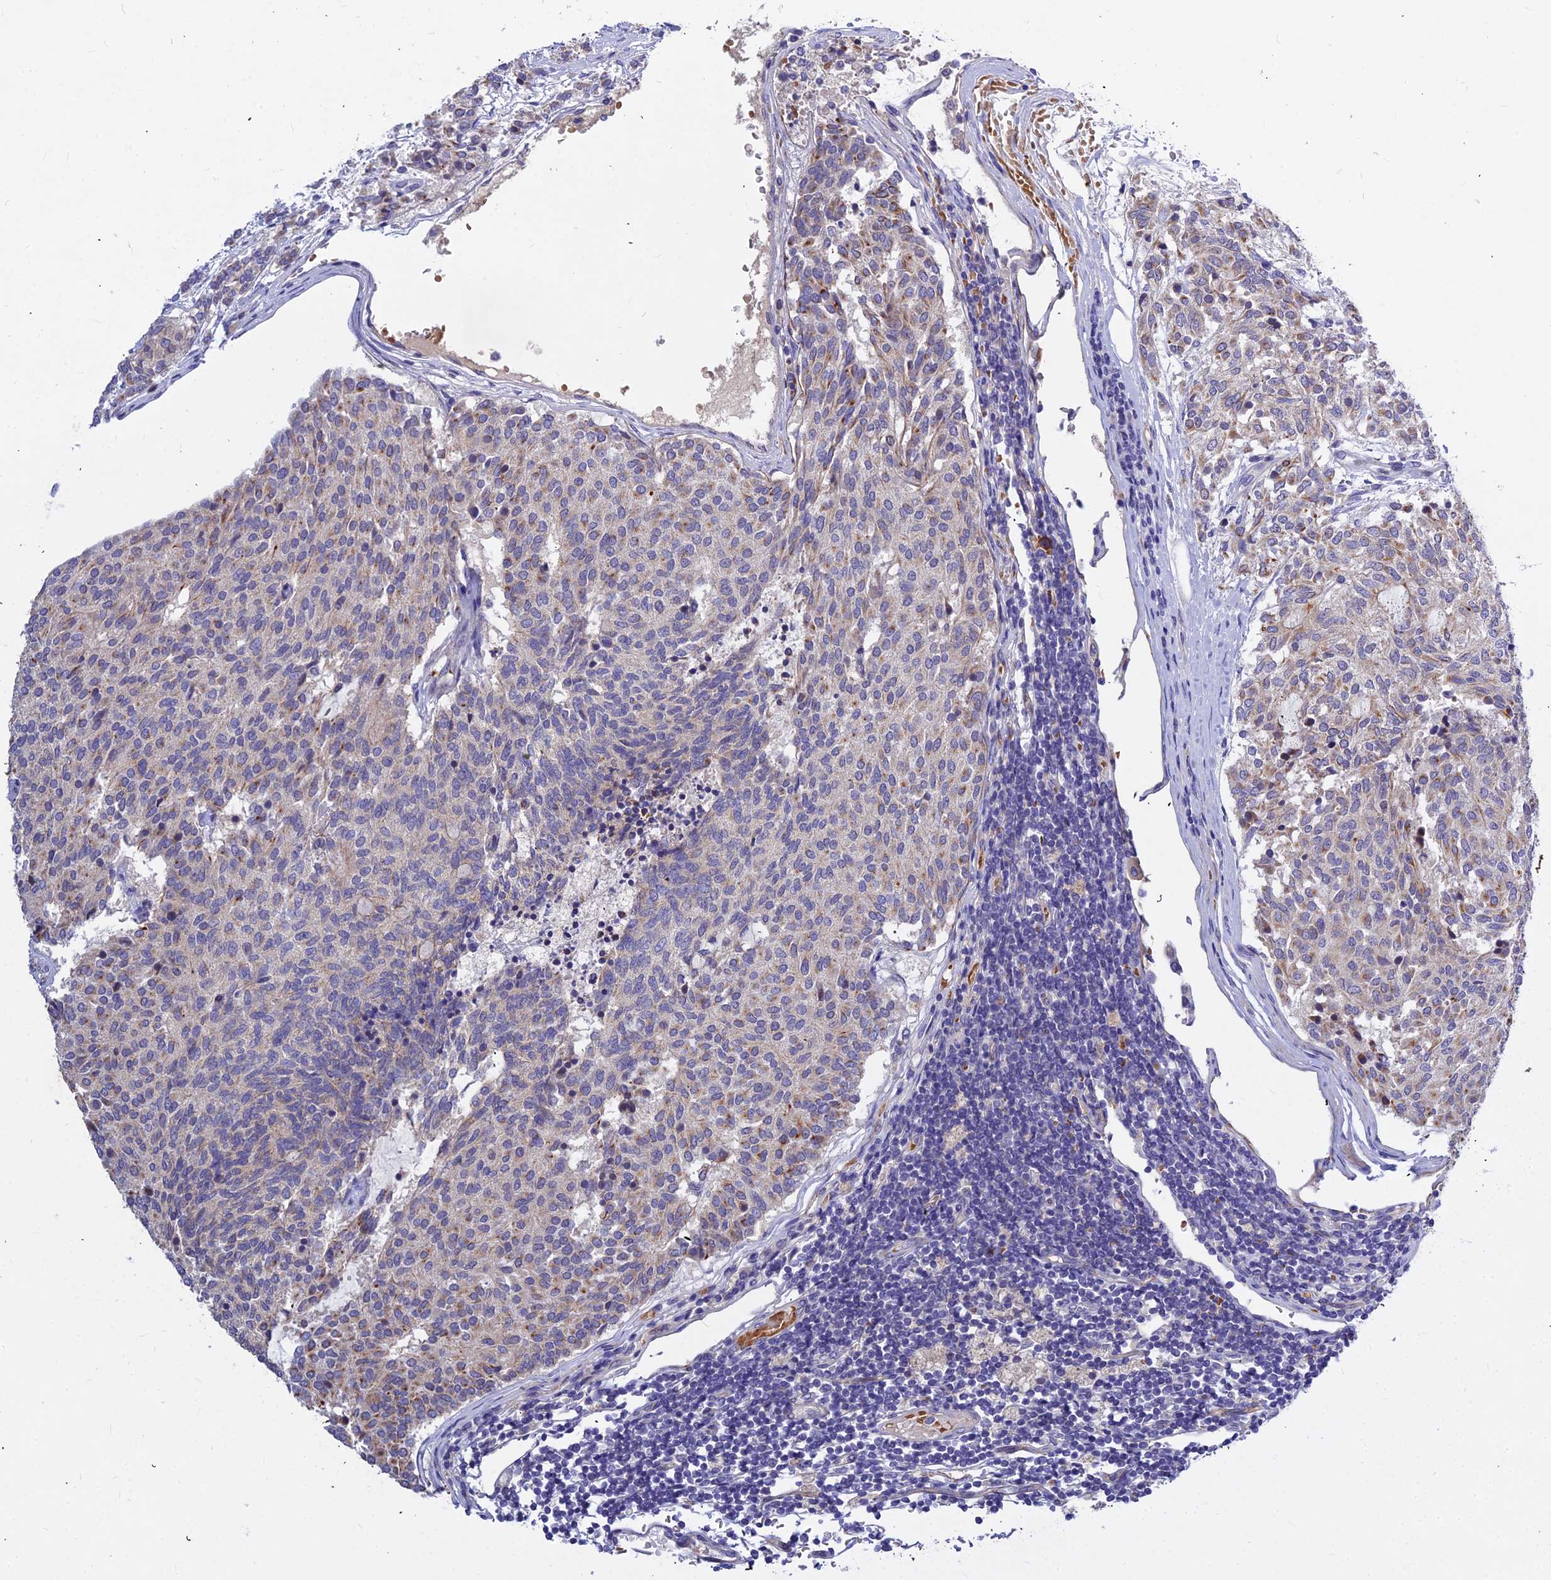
{"staining": {"intensity": "moderate", "quantity": "<25%", "location": "cytoplasmic/membranous"}, "tissue": "carcinoid", "cell_type": "Tumor cells", "image_type": "cancer", "snomed": [{"axis": "morphology", "description": "Carcinoid, malignant, NOS"}, {"axis": "topography", "description": "Pancreas"}], "caption": "Immunohistochemistry (DAB) staining of human carcinoid exhibits moderate cytoplasmic/membranous protein positivity in about <25% of tumor cells.", "gene": "DMRTA1", "patient": {"sex": "female", "age": 54}}